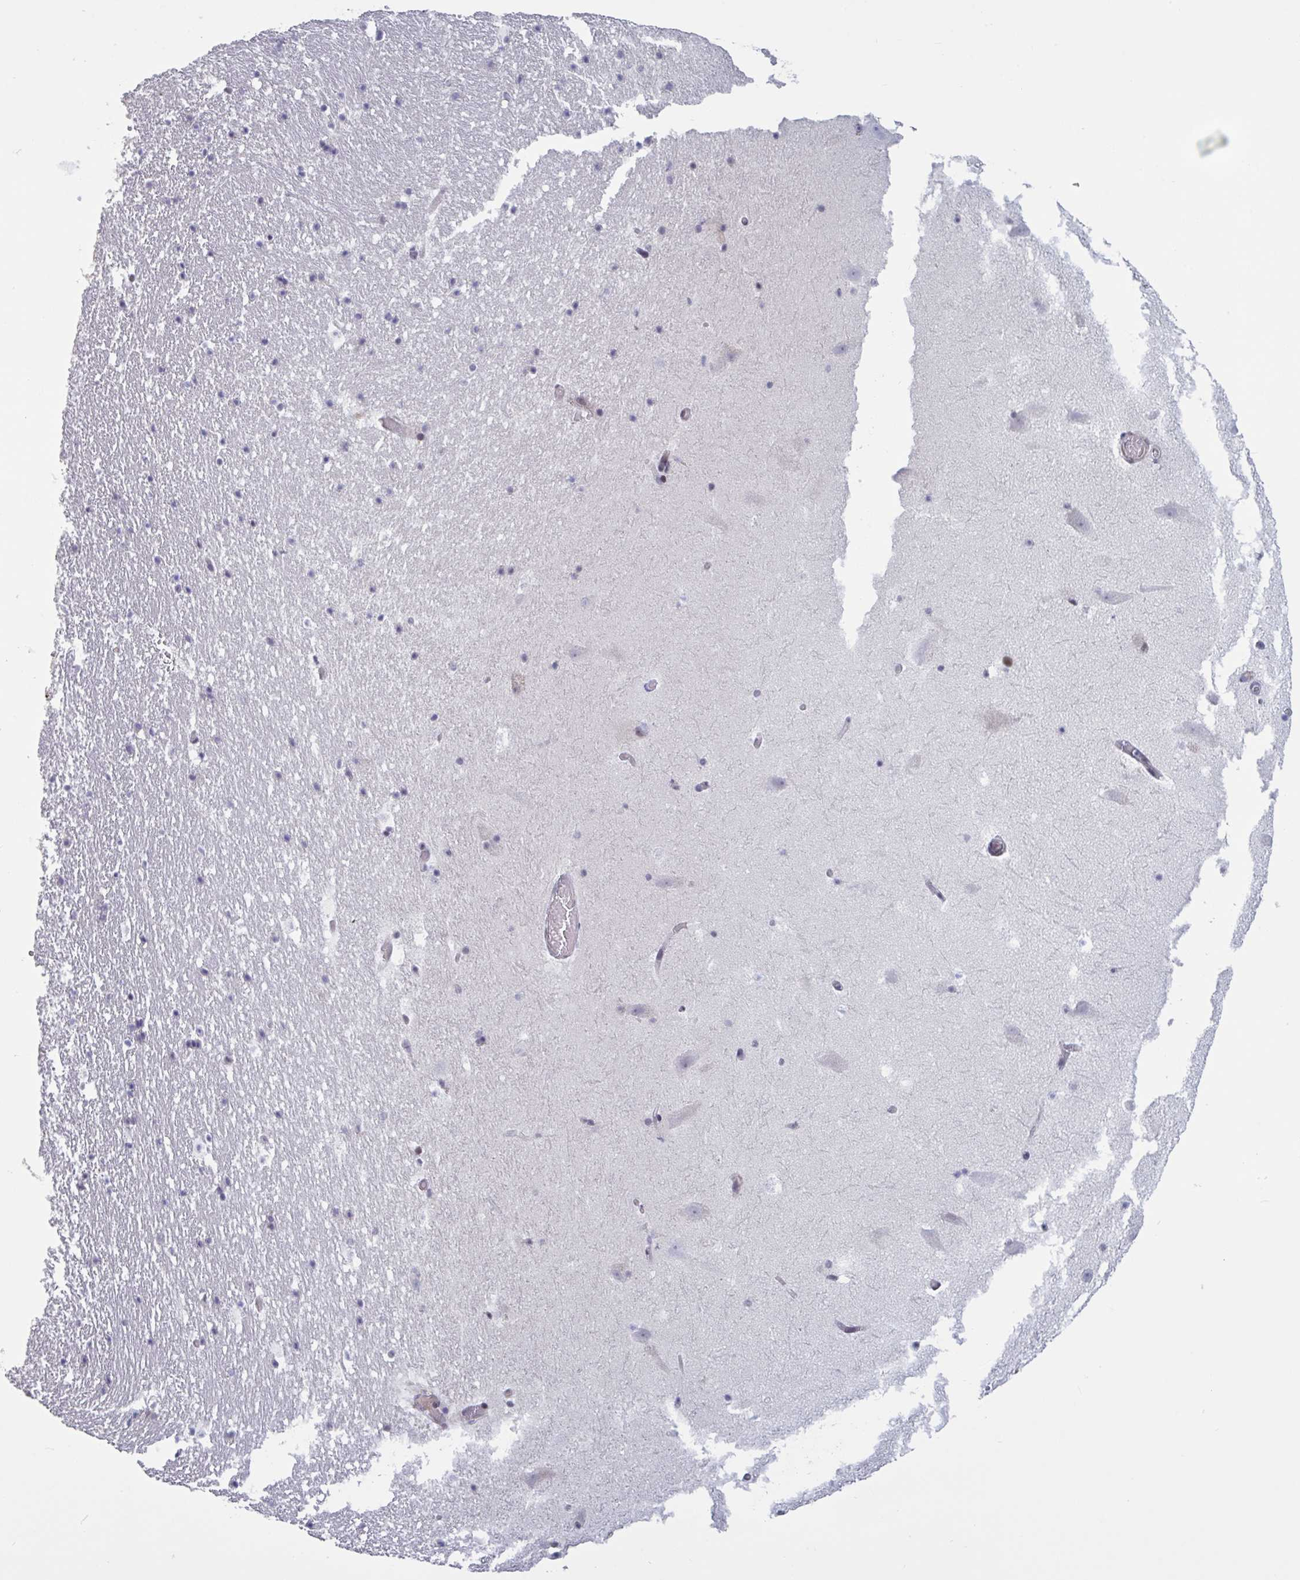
{"staining": {"intensity": "negative", "quantity": "none", "location": "none"}, "tissue": "hippocampus", "cell_type": "Glial cells", "image_type": "normal", "snomed": [{"axis": "morphology", "description": "Normal tissue, NOS"}, {"axis": "topography", "description": "Hippocampus"}], "caption": "Benign hippocampus was stained to show a protein in brown. There is no significant positivity in glial cells.", "gene": "BCL7B", "patient": {"sex": "female", "age": 42}}